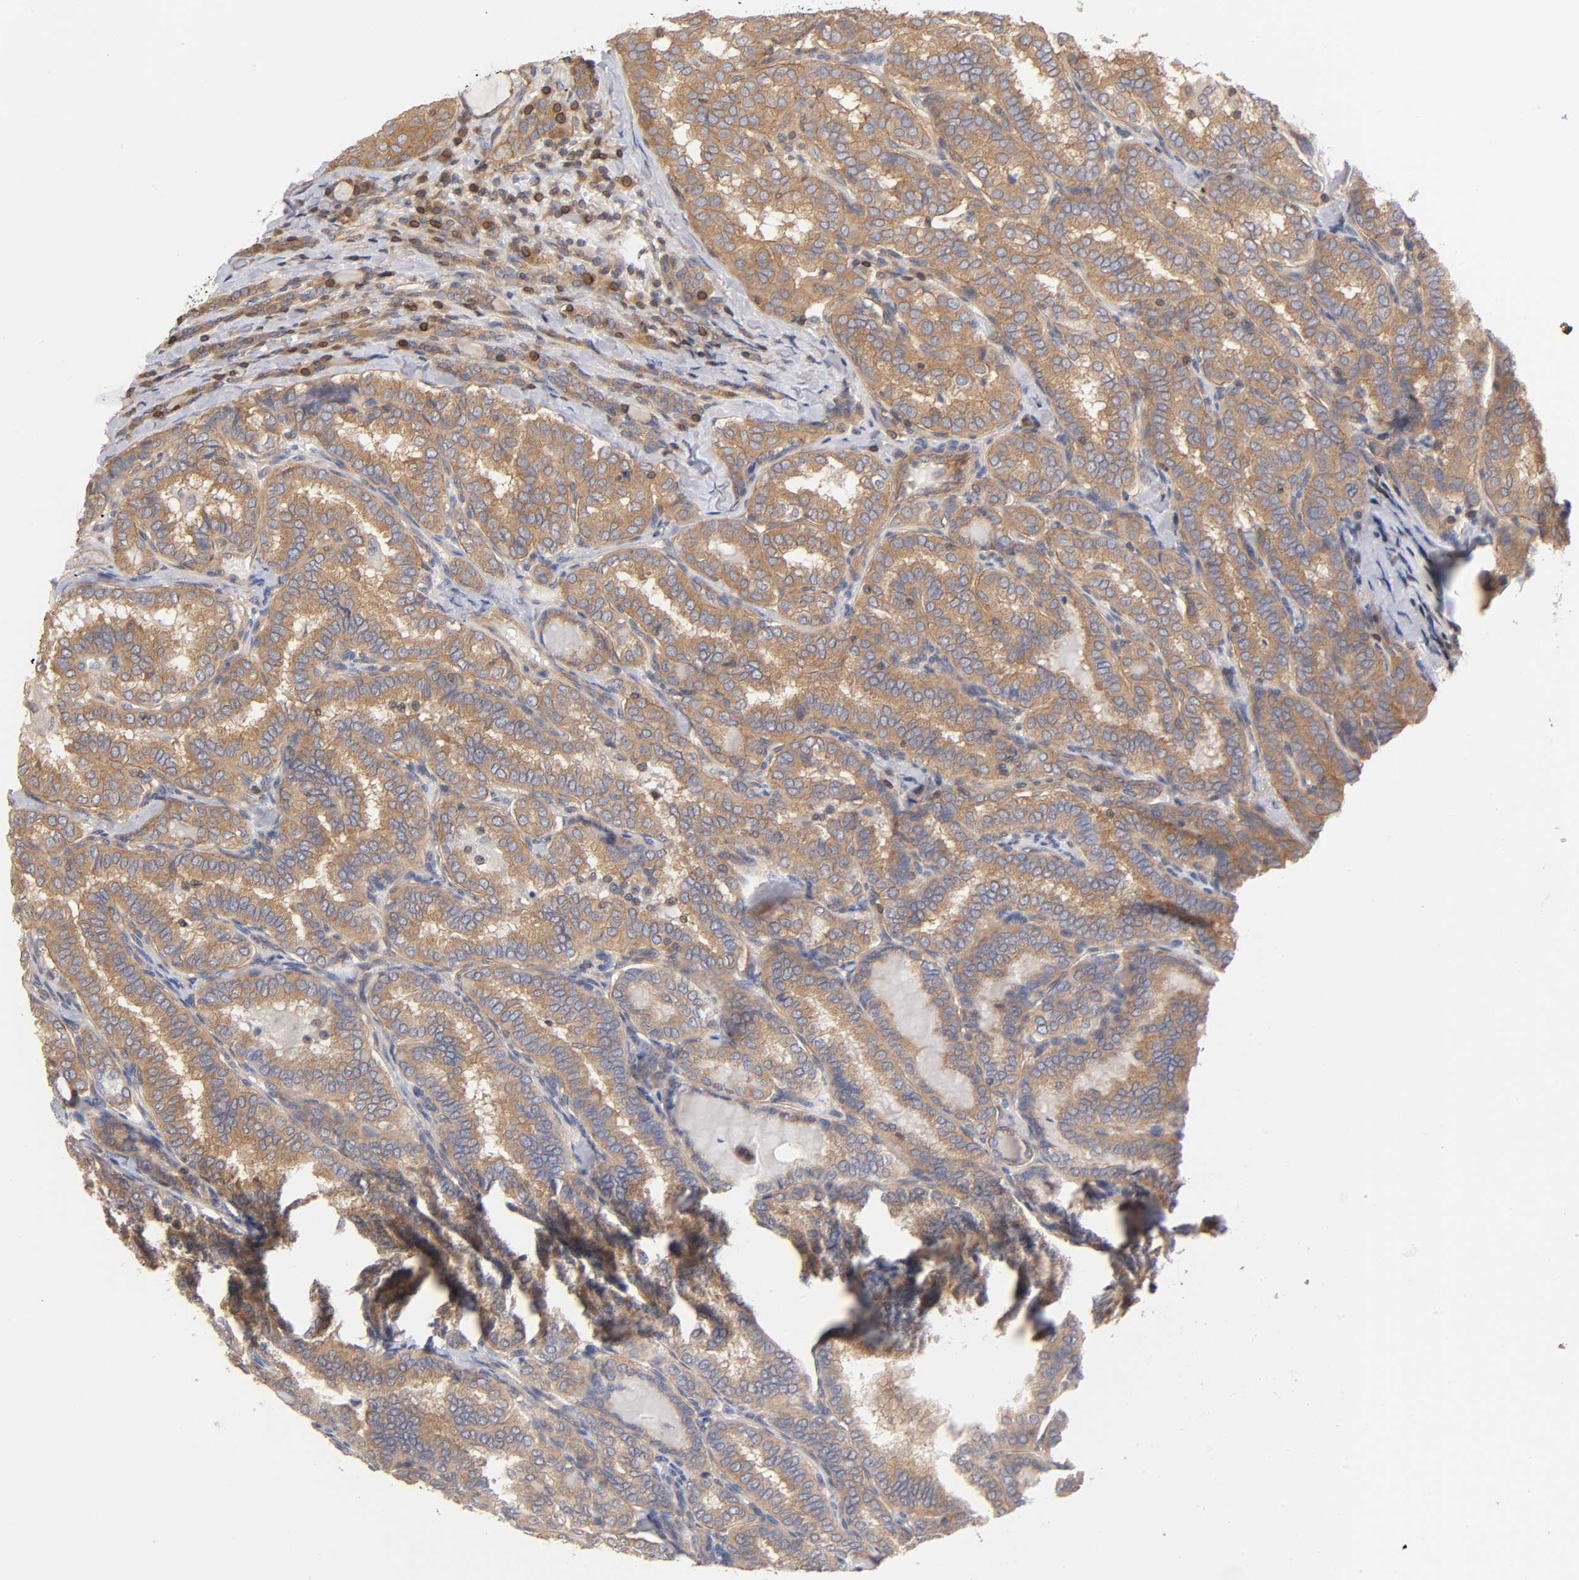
{"staining": {"intensity": "moderate", "quantity": ">75%", "location": "cytoplasmic/membranous"}, "tissue": "thyroid cancer", "cell_type": "Tumor cells", "image_type": "cancer", "snomed": [{"axis": "morphology", "description": "Papillary adenocarcinoma, NOS"}, {"axis": "topography", "description": "Thyroid gland"}], "caption": "Tumor cells display medium levels of moderate cytoplasmic/membranous staining in about >75% of cells in human thyroid papillary adenocarcinoma.", "gene": "STRN3", "patient": {"sex": "female", "age": 30}}